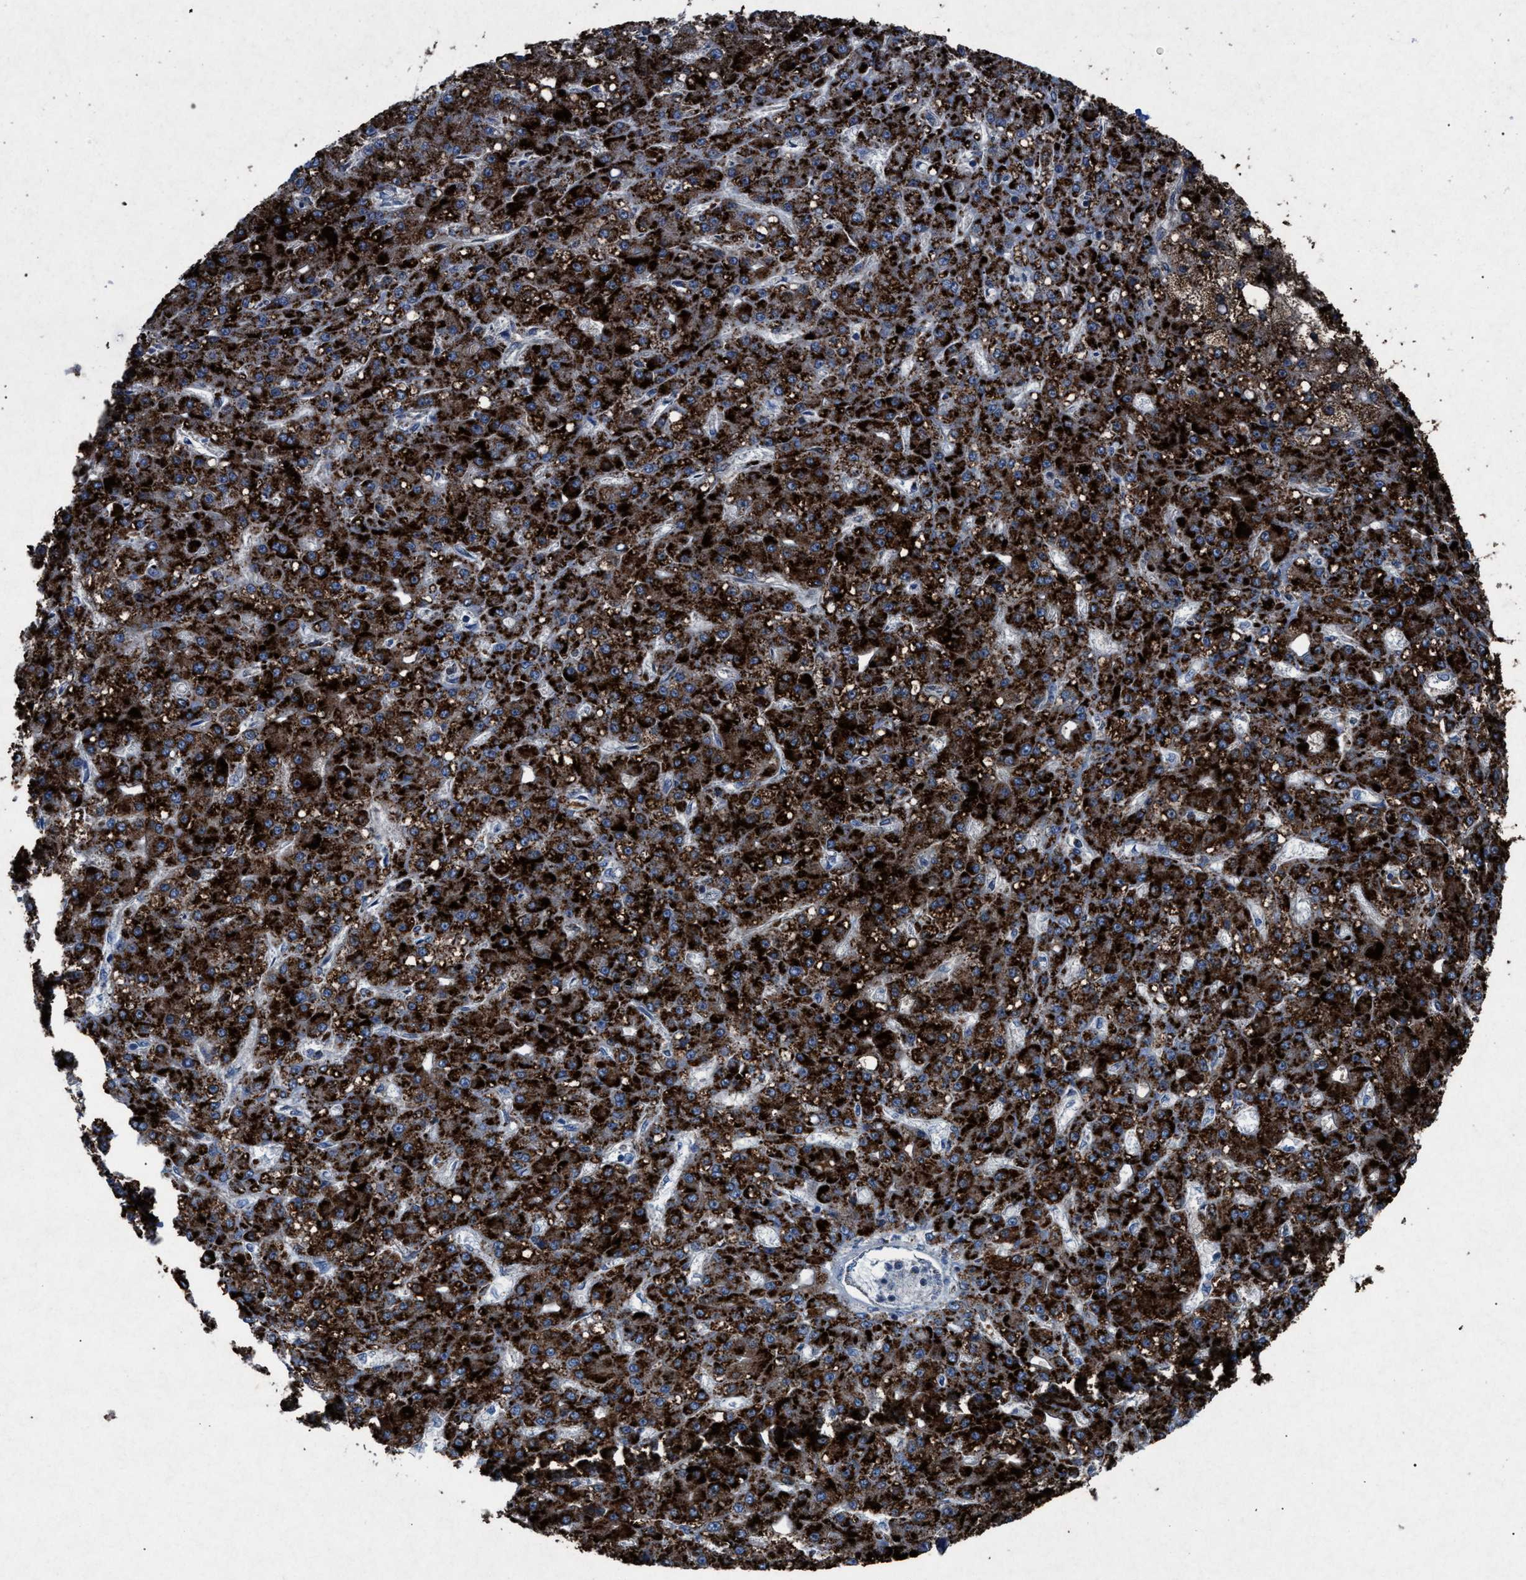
{"staining": {"intensity": "strong", "quantity": ">75%", "location": "cytoplasmic/membranous"}, "tissue": "liver cancer", "cell_type": "Tumor cells", "image_type": "cancer", "snomed": [{"axis": "morphology", "description": "Carcinoma, Hepatocellular, NOS"}, {"axis": "topography", "description": "Liver"}], "caption": "A brown stain highlights strong cytoplasmic/membranous expression of a protein in human liver cancer (hepatocellular carcinoma) tumor cells.", "gene": "HSD17B4", "patient": {"sex": "male", "age": 67}}